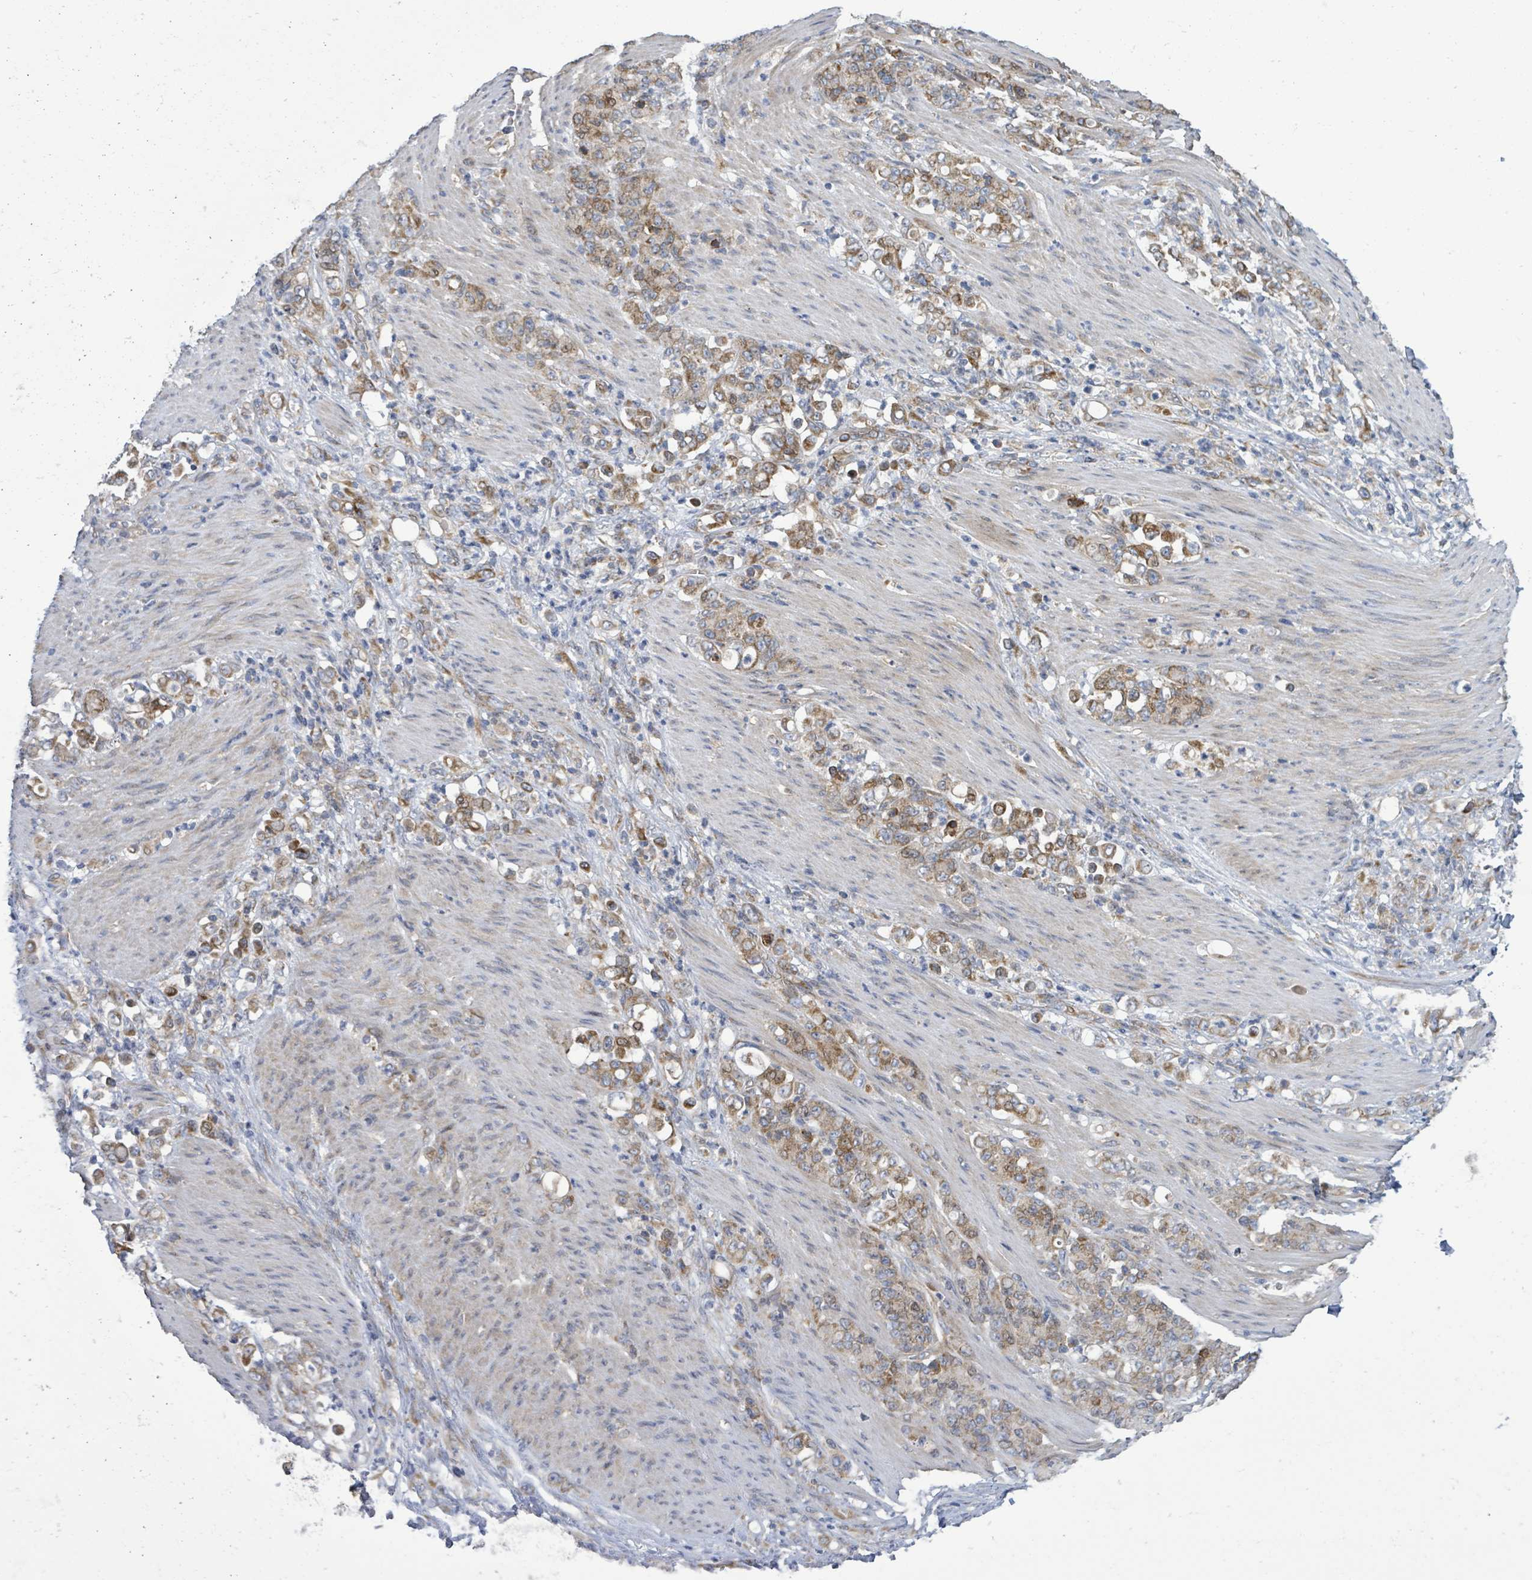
{"staining": {"intensity": "moderate", "quantity": ">75%", "location": "cytoplasmic/membranous"}, "tissue": "stomach cancer", "cell_type": "Tumor cells", "image_type": "cancer", "snomed": [{"axis": "morphology", "description": "Adenocarcinoma, NOS"}, {"axis": "topography", "description": "Stomach"}], "caption": "This histopathology image exhibits immunohistochemistry (IHC) staining of human stomach cancer, with medium moderate cytoplasmic/membranous staining in about >75% of tumor cells.", "gene": "NOMO1", "patient": {"sex": "female", "age": 79}}